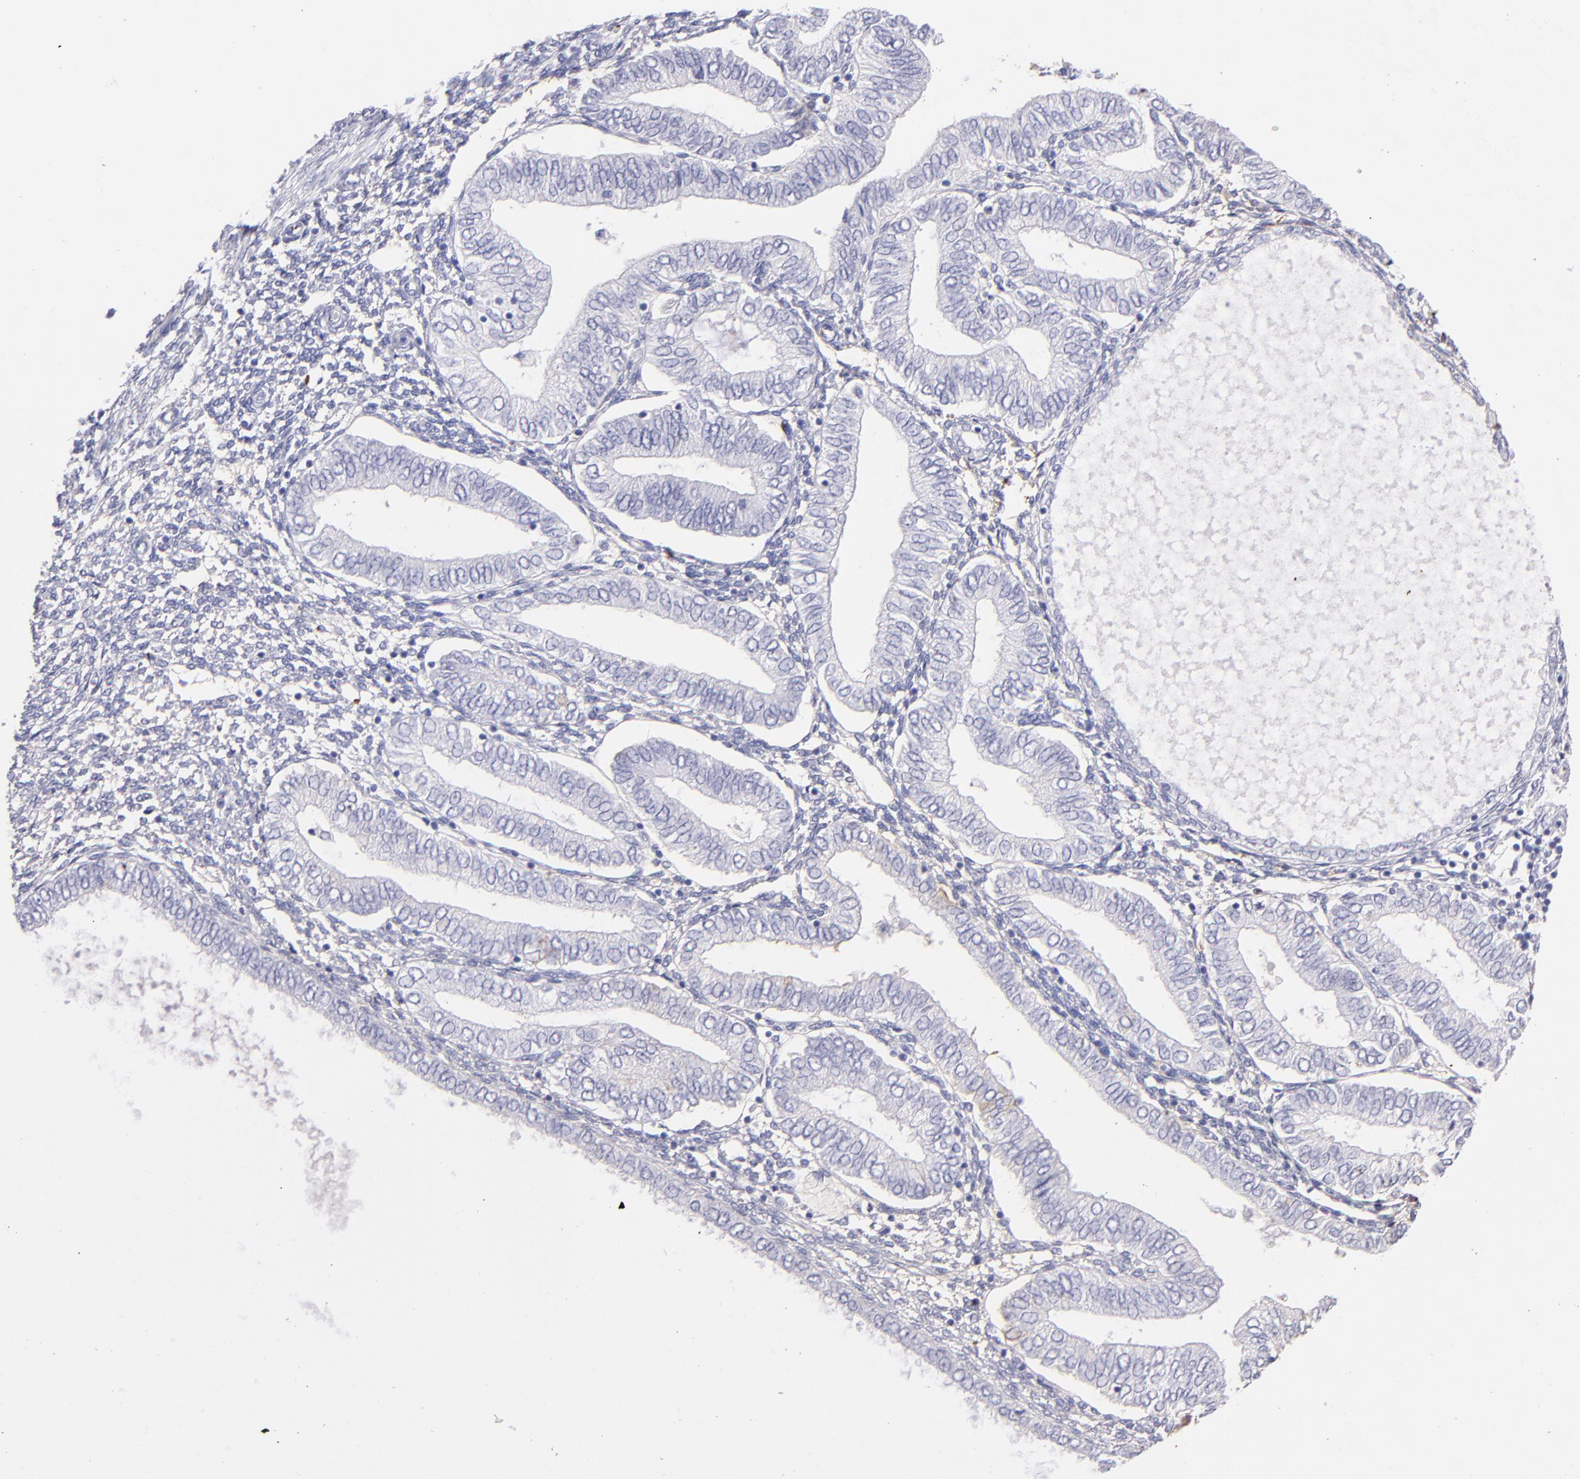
{"staining": {"intensity": "negative", "quantity": "none", "location": "none"}, "tissue": "endometrial cancer", "cell_type": "Tumor cells", "image_type": "cancer", "snomed": [{"axis": "morphology", "description": "Adenocarcinoma, NOS"}, {"axis": "topography", "description": "Endometrium"}], "caption": "Tumor cells show no significant protein staining in endometrial cancer (adenocarcinoma). Nuclei are stained in blue.", "gene": "FGB", "patient": {"sex": "female", "age": 51}}